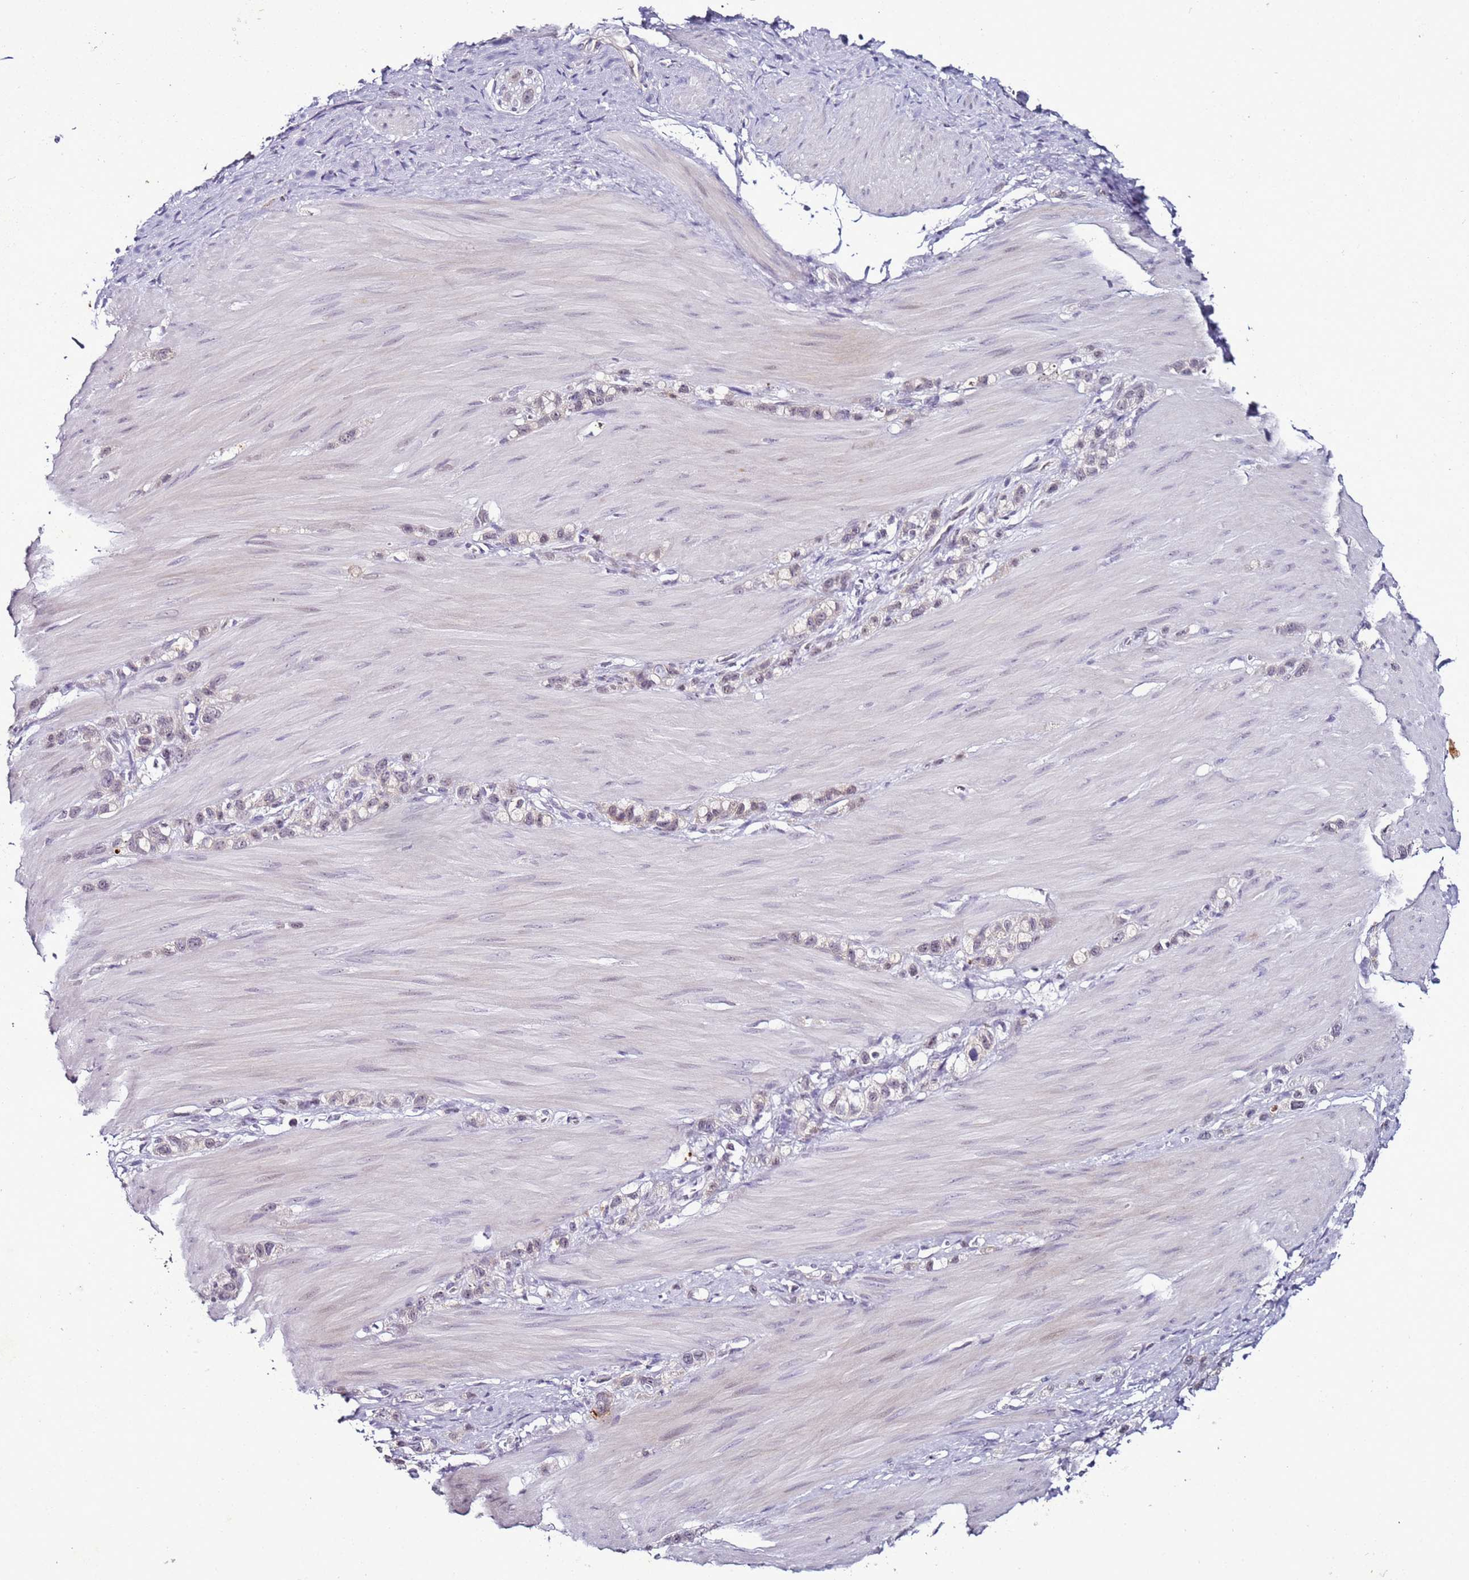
{"staining": {"intensity": "negative", "quantity": "none", "location": "none"}, "tissue": "stomach cancer", "cell_type": "Tumor cells", "image_type": "cancer", "snomed": [{"axis": "morphology", "description": "Adenocarcinoma, NOS"}, {"axis": "topography", "description": "Stomach"}], "caption": "DAB (3,3'-diaminobenzidine) immunohistochemical staining of stomach cancer exhibits no significant expression in tumor cells.", "gene": "PSMA7", "patient": {"sex": "female", "age": 65}}